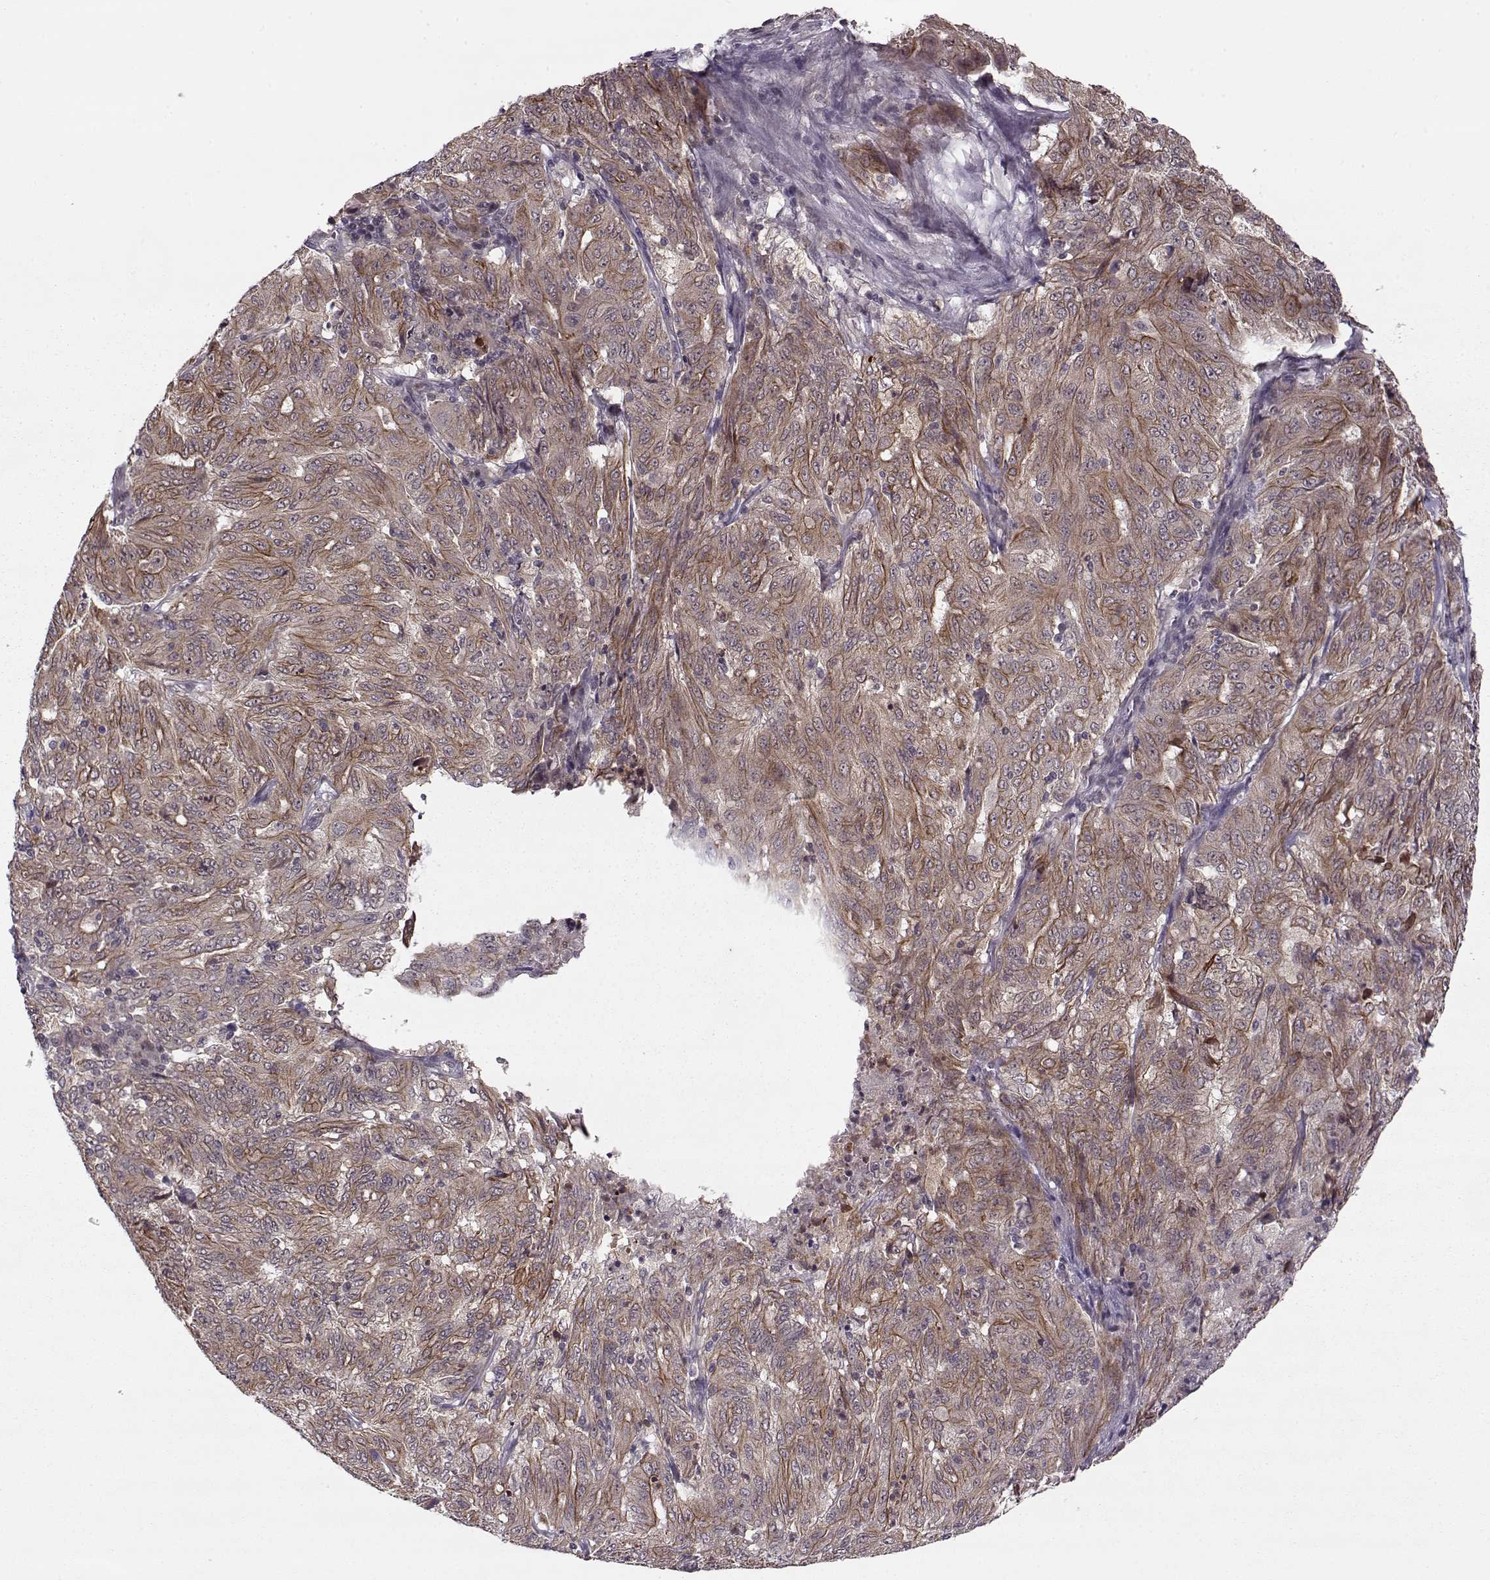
{"staining": {"intensity": "strong", "quantity": ">75%", "location": "cytoplasmic/membranous"}, "tissue": "pancreatic cancer", "cell_type": "Tumor cells", "image_type": "cancer", "snomed": [{"axis": "morphology", "description": "Adenocarcinoma, NOS"}, {"axis": "topography", "description": "Pancreas"}], "caption": "Immunohistochemical staining of adenocarcinoma (pancreatic) shows strong cytoplasmic/membranous protein staining in about >75% of tumor cells. (brown staining indicates protein expression, while blue staining denotes nuclei).", "gene": "DENND4B", "patient": {"sex": "male", "age": 63}}